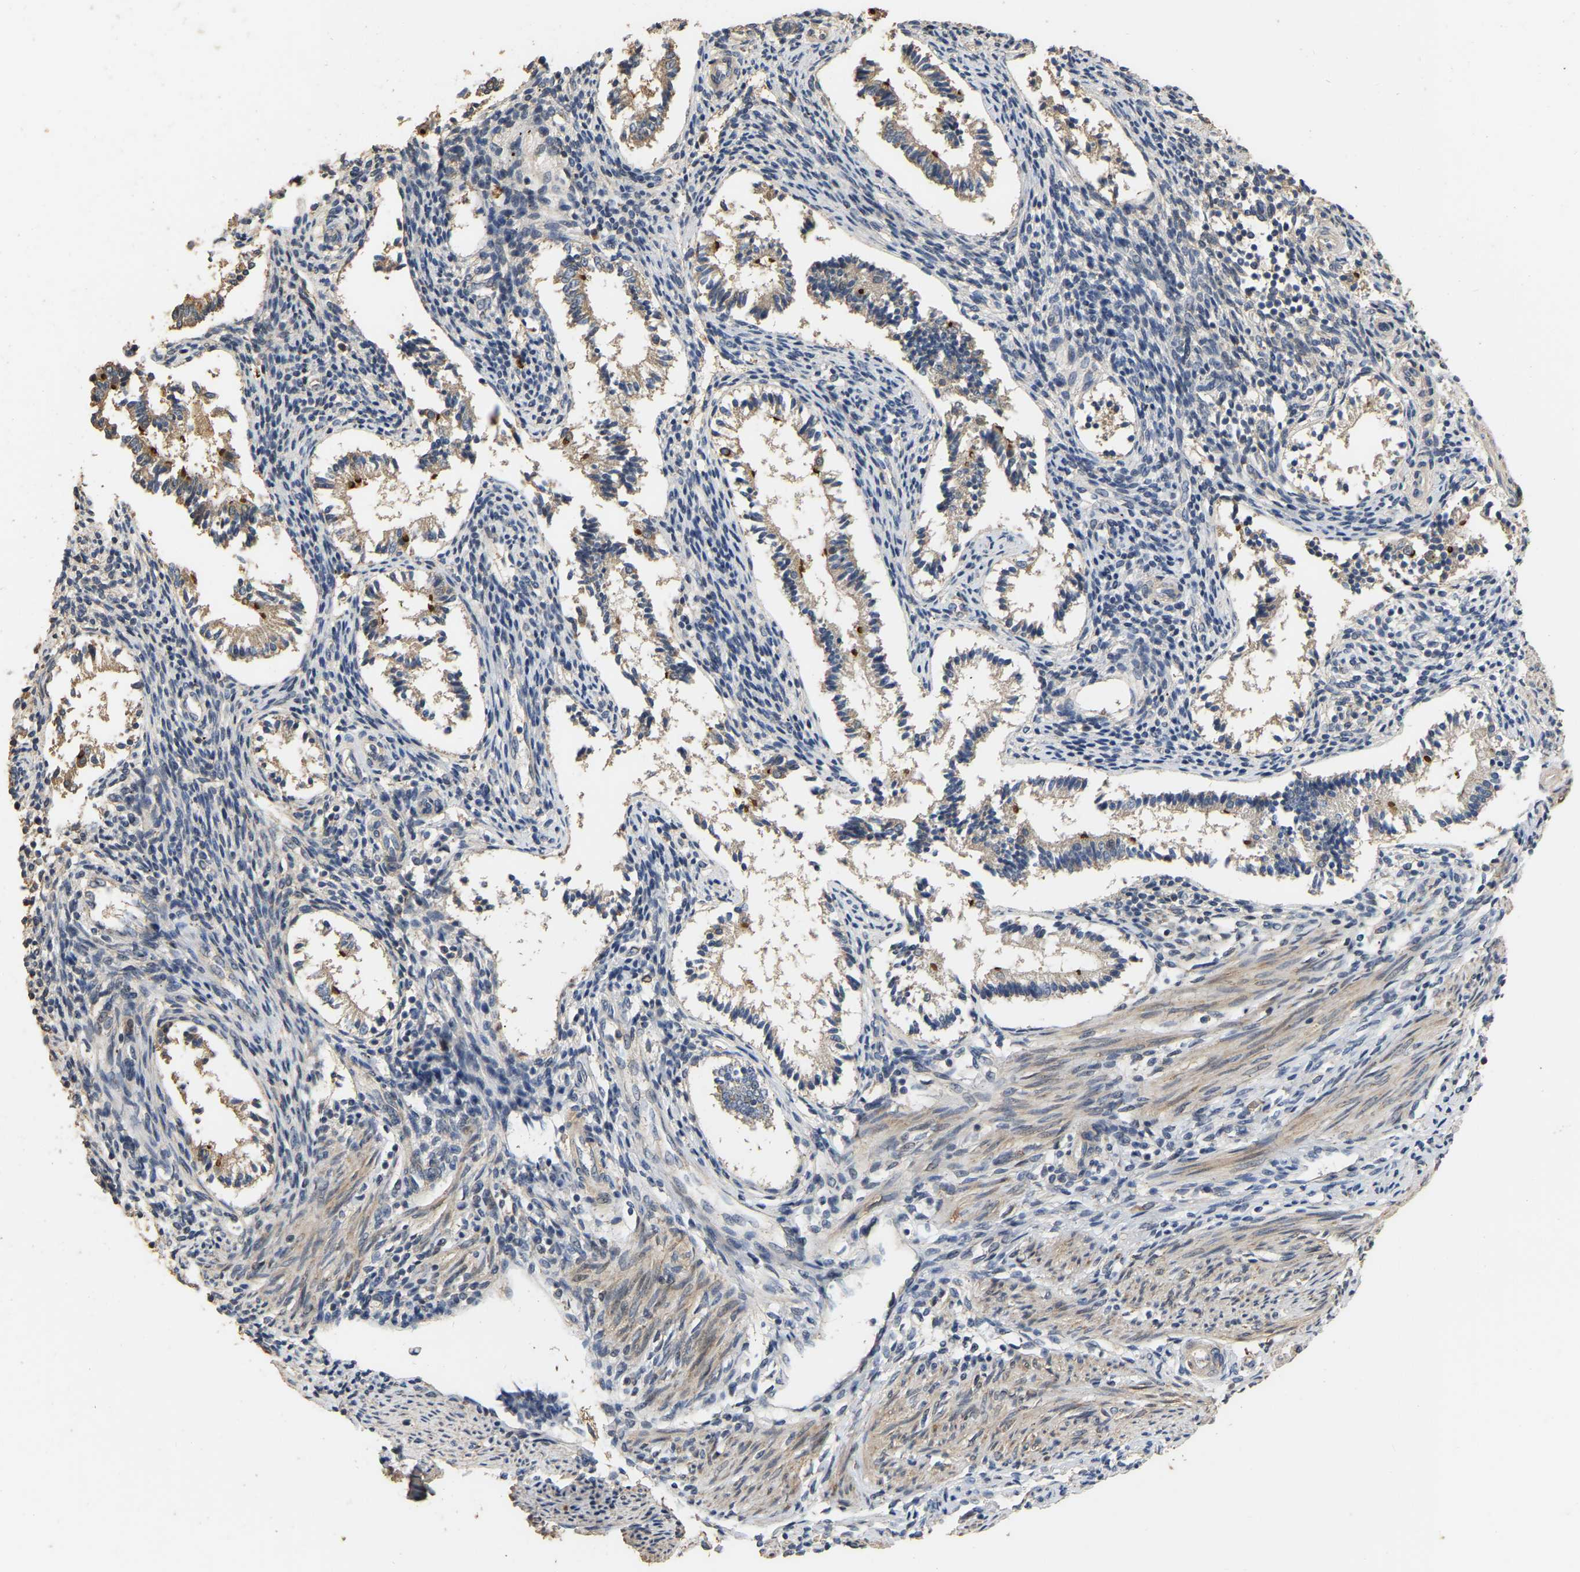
{"staining": {"intensity": "weak", "quantity": "<25%", "location": "cytoplasmic/membranous"}, "tissue": "endometrium", "cell_type": "Cells in endometrial stroma", "image_type": "normal", "snomed": [{"axis": "morphology", "description": "Normal tissue, NOS"}, {"axis": "topography", "description": "Endometrium"}], "caption": "Photomicrograph shows no protein expression in cells in endometrial stroma of benign endometrium. The staining is performed using DAB (3,3'-diaminobenzidine) brown chromogen with nuclei counter-stained in using hematoxylin.", "gene": "NCS1", "patient": {"sex": "female", "age": 42}}